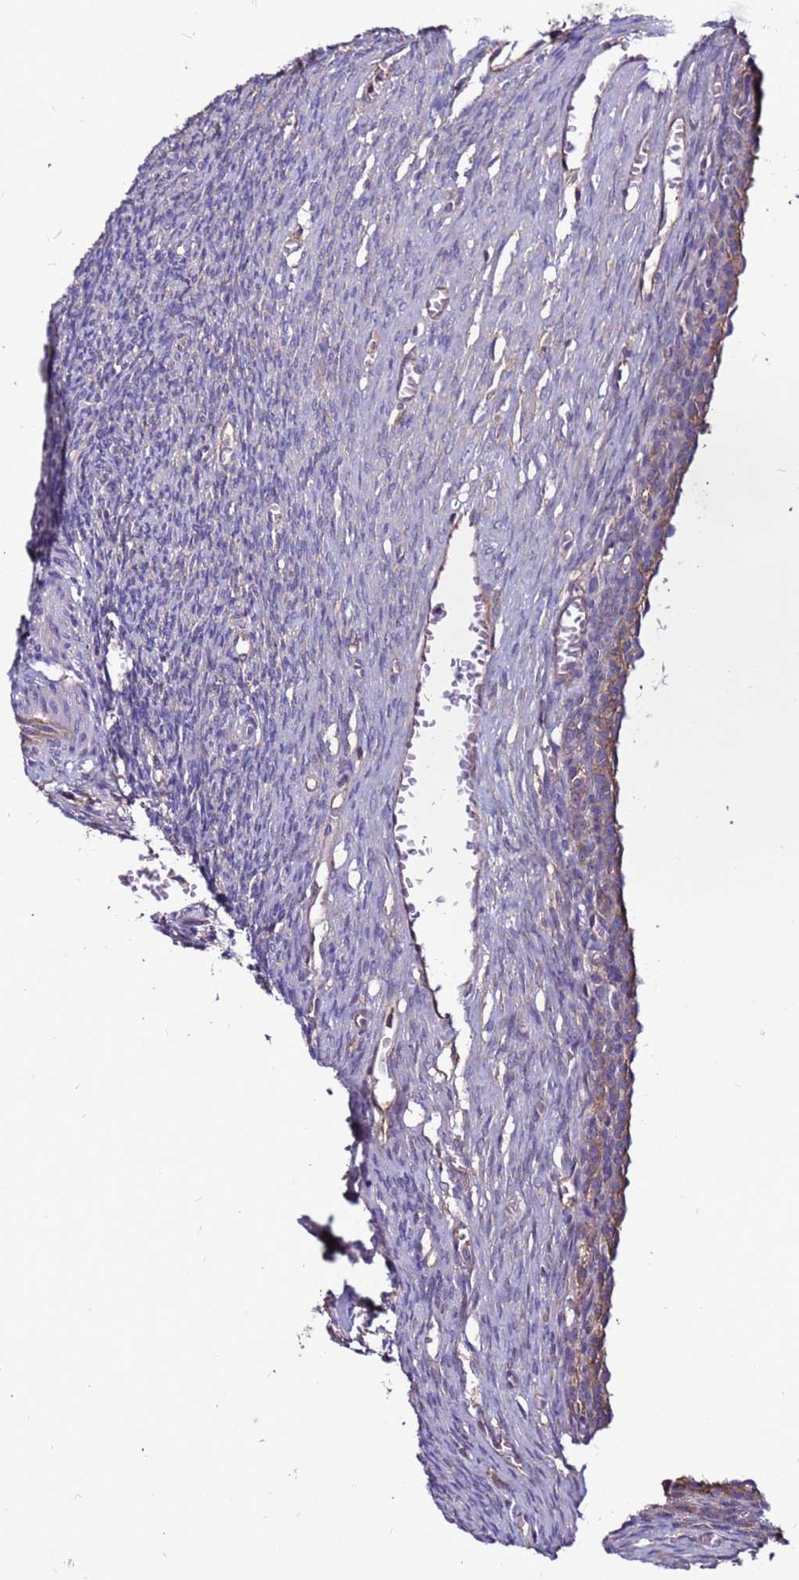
{"staining": {"intensity": "weak", "quantity": ">75%", "location": "cytoplasmic/membranous"}, "tissue": "ovary", "cell_type": "Follicle cells", "image_type": "normal", "snomed": [{"axis": "morphology", "description": "Normal tissue, NOS"}, {"axis": "topography", "description": "Ovary"}], "caption": "Immunohistochemical staining of unremarkable human ovary exhibits >75% levels of weak cytoplasmic/membranous protein positivity in approximately >75% of follicle cells. (DAB IHC, brown staining for protein, blue staining for nuclei).", "gene": "NRN1L", "patient": {"sex": "female", "age": 27}}